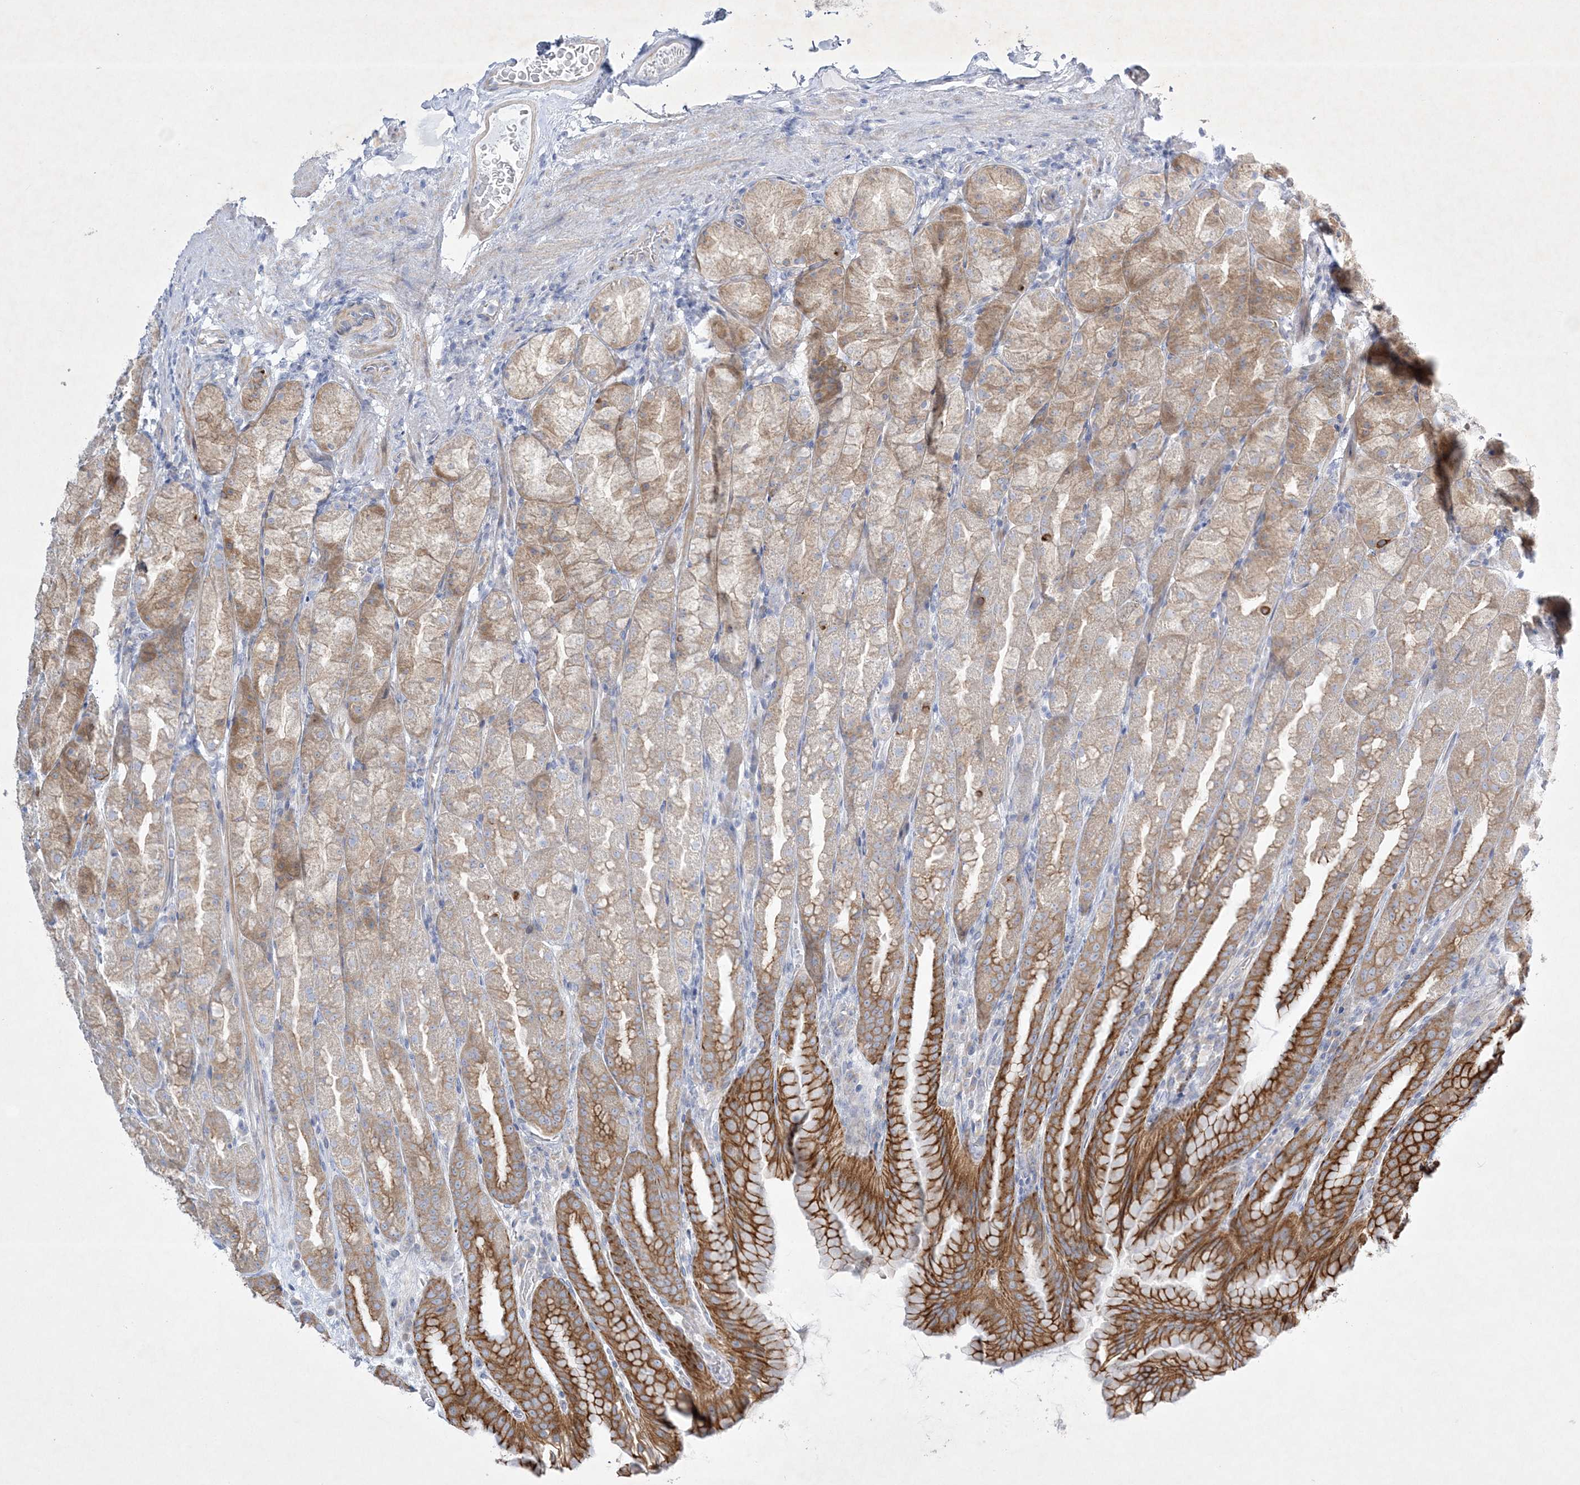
{"staining": {"intensity": "moderate", "quantity": ">75%", "location": "cytoplasmic/membranous"}, "tissue": "stomach", "cell_type": "Glandular cells", "image_type": "normal", "snomed": [{"axis": "morphology", "description": "Normal tissue, NOS"}, {"axis": "topography", "description": "Stomach, upper"}], "caption": "High-power microscopy captured an immunohistochemistry image of normal stomach, revealing moderate cytoplasmic/membranous staining in about >75% of glandular cells. Using DAB (brown) and hematoxylin (blue) stains, captured at high magnification using brightfield microscopy.", "gene": "FARSB", "patient": {"sex": "male", "age": 68}}